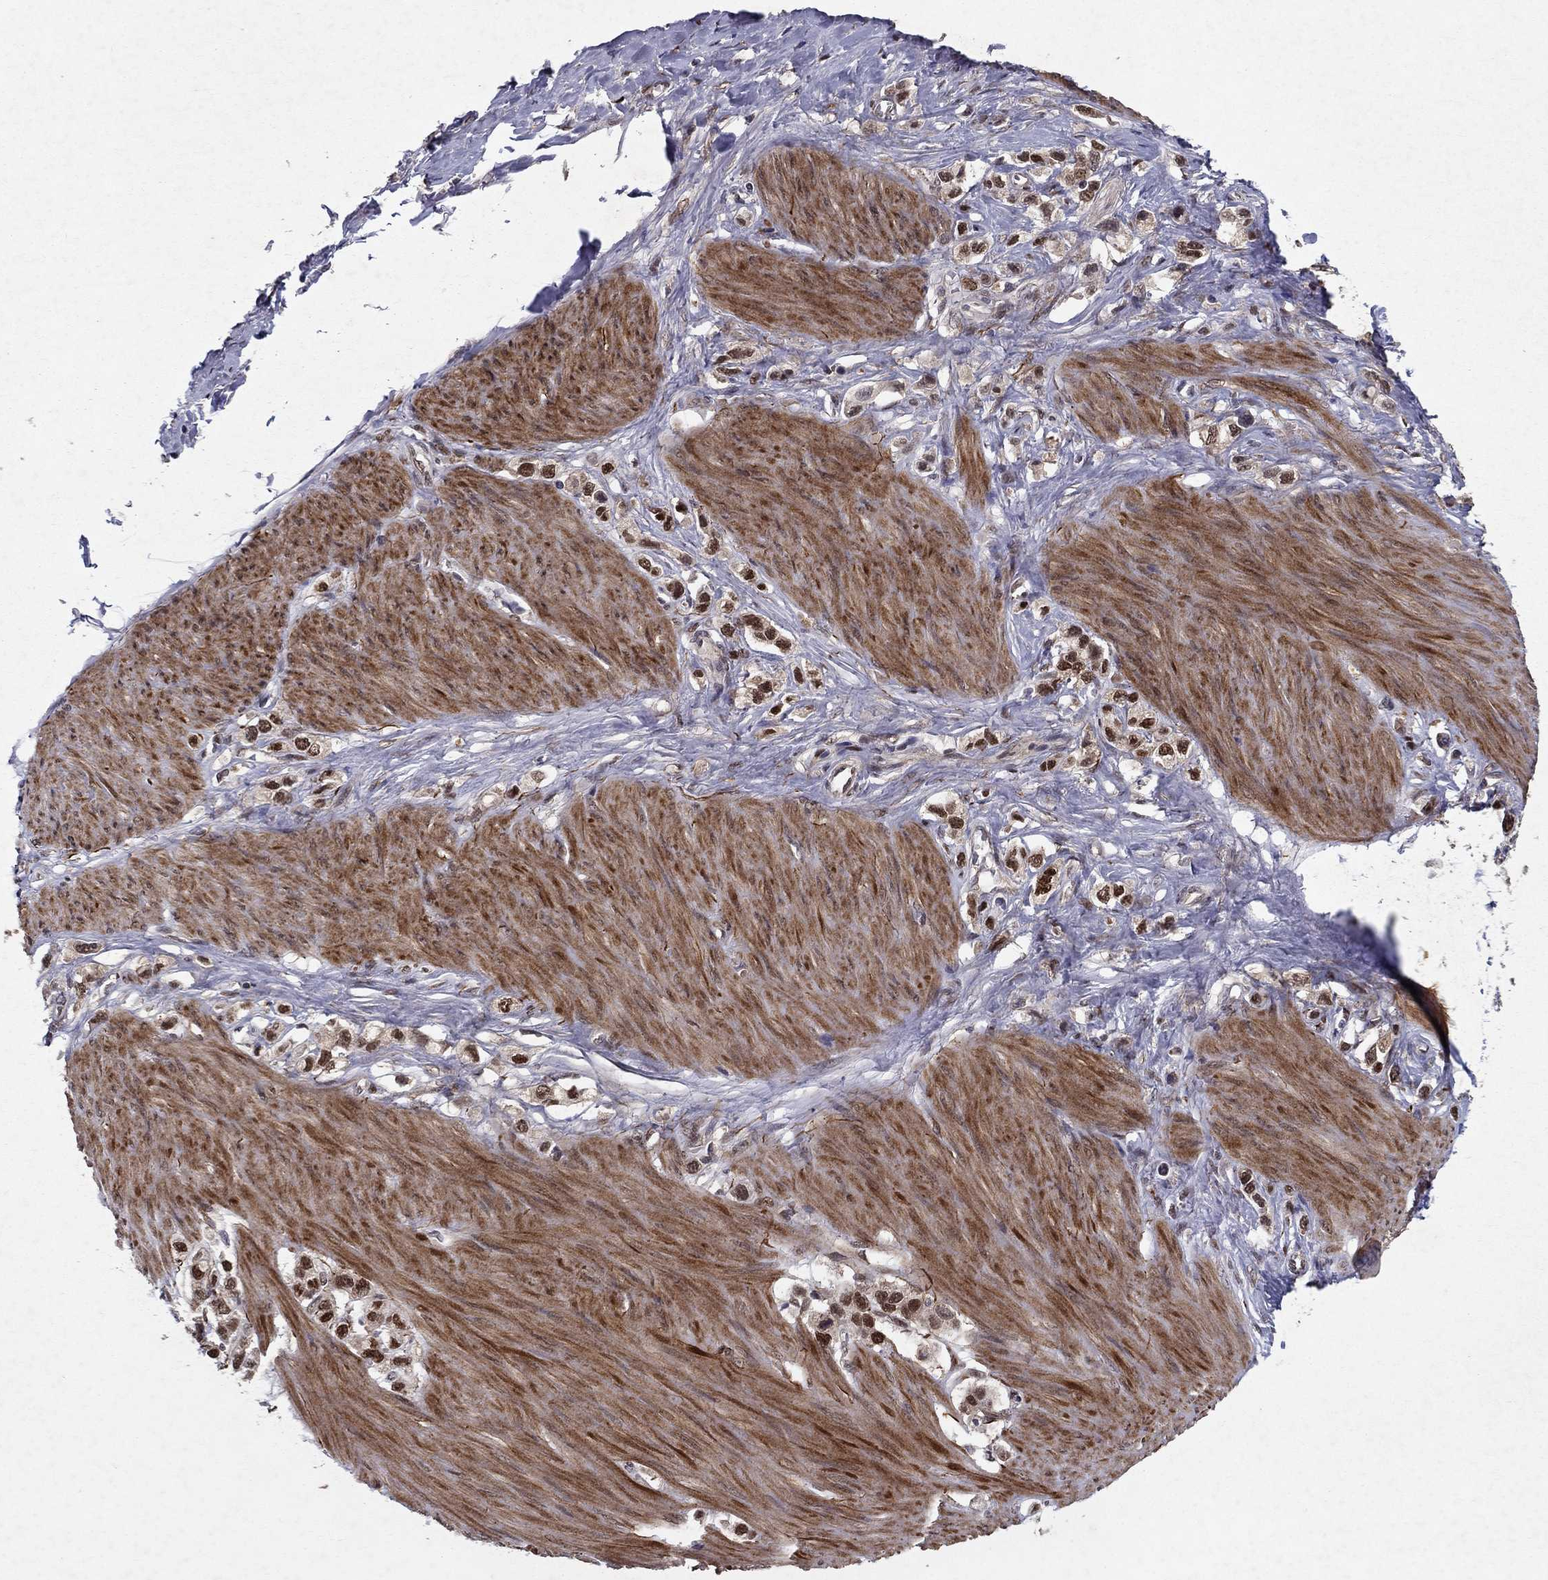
{"staining": {"intensity": "strong", "quantity": ">75%", "location": "nuclear"}, "tissue": "stomach cancer", "cell_type": "Tumor cells", "image_type": "cancer", "snomed": [{"axis": "morphology", "description": "Normal tissue, NOS"}, {"axis": "morphology", "description": "Adenocarcinoma, NOS"}, {"axis": "morphology", "description": "Adenocarcinoma, High grade"}, {"axis": "topography", "description": "Stomach, upper"}, {"axis": "topography", "description": "Stomach"}], "caption": "High-magnification brightfield microscopy of high-grade adenocarcinoma (stomach) stained with DAB (3,3'-diaminobenzidine) (brown) and counterstained with hematoxylin (blue). tumor cells exhibit strong nuclear expression is present in approximately>75% of cells. The staining is performed using DAB brown chromogen to label protein expression. The nuclei are counter-stained blue using hematoxylin.", "gene": "CRTC1", "patient": {"sex": "female", "age": 65}}